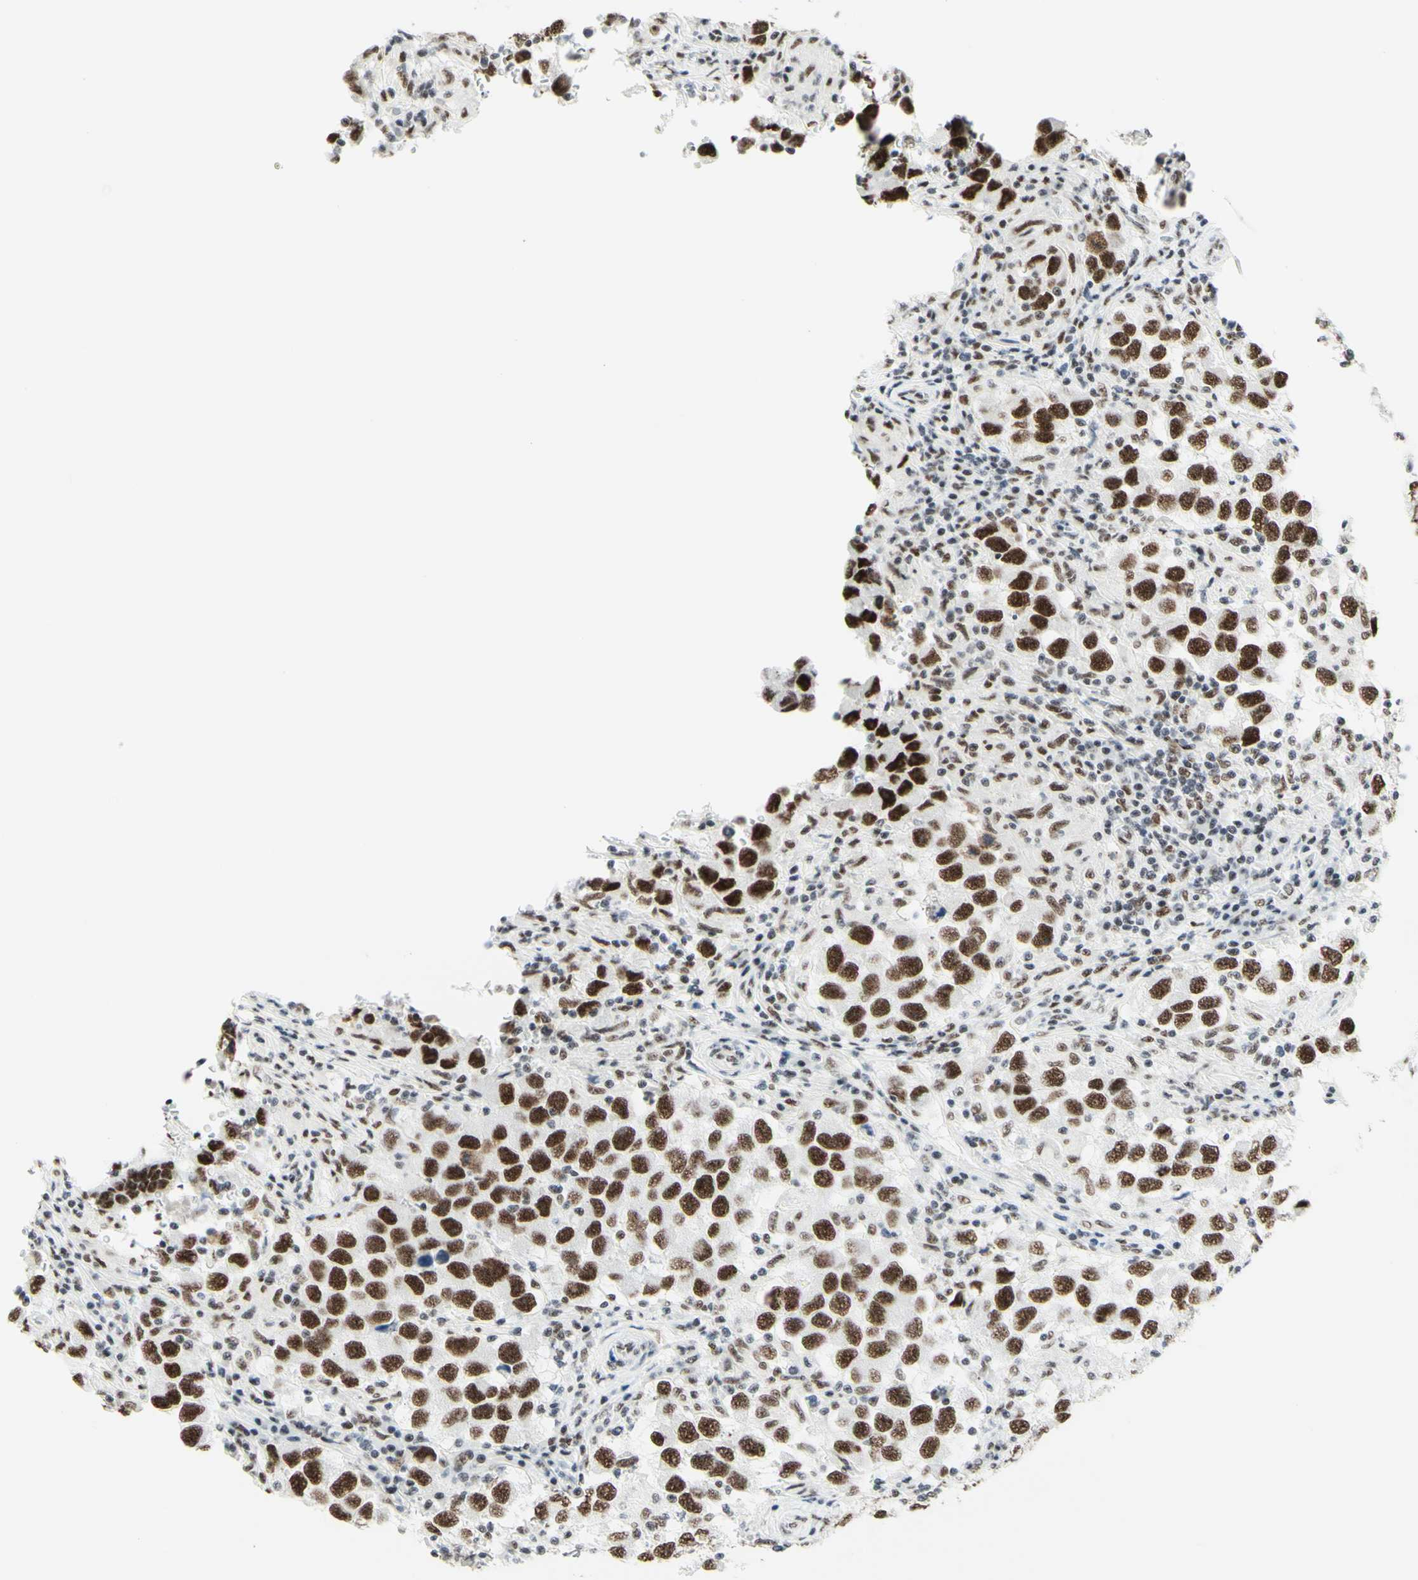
{"staining": {"intensity": "strong", "quantity": ">75%", "location": "nuclear"}, "tissue": "testis cancer", "cell_type": "Tumor cells", "image_type": "cancer", "snomed": [{"axis": "morphology", "description": "Carcinoma, Embryonal, NOS"}, {"axis": "topography", "description": "Testis"}], "caption": "A brown stain shows strong nuclear expression of a protein in testis embryonal carcinoma tumor cells.", "gene": "WTAP", "patient": {"sex": "male", "age": 21}}